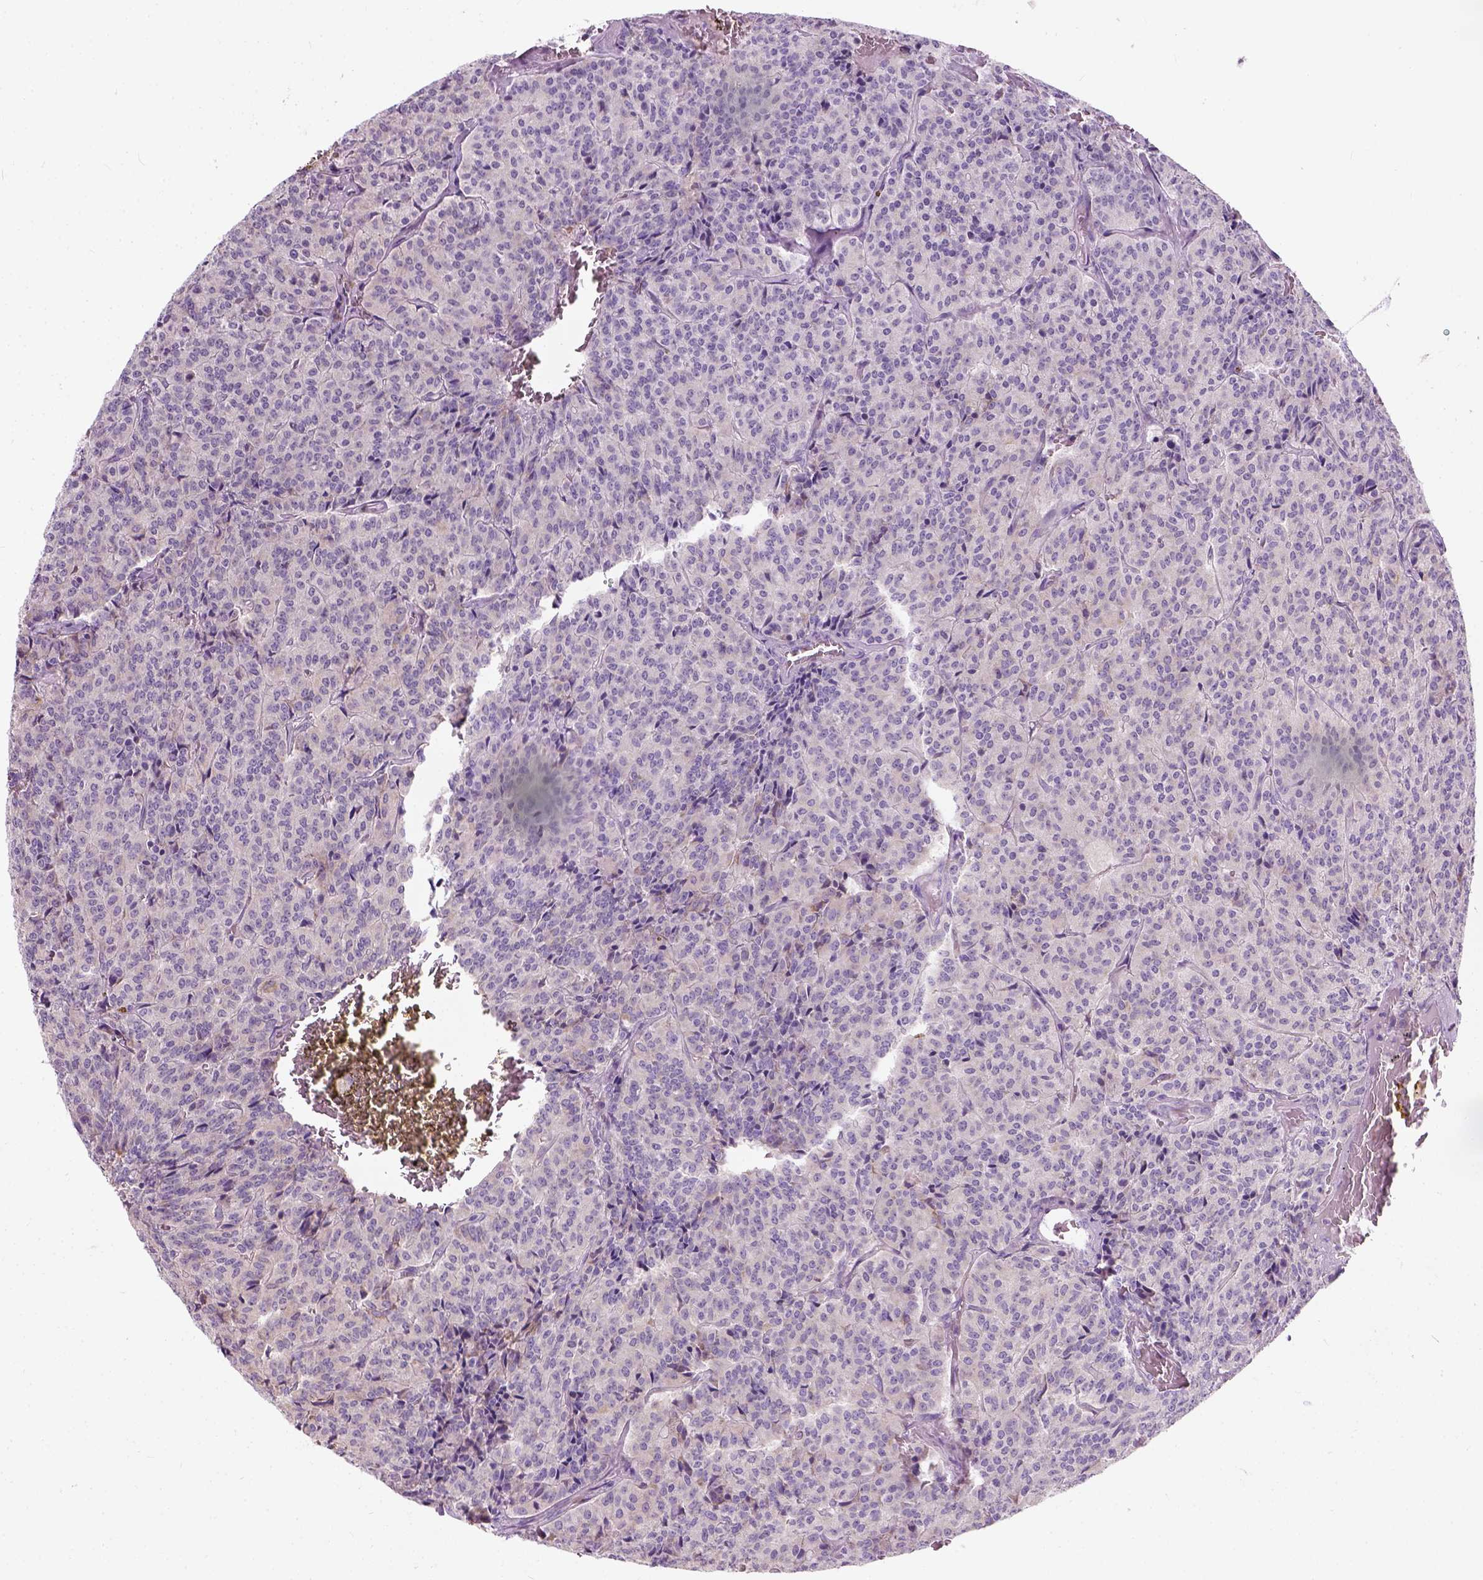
{"staining": {"intensity": "negative", "quantity": "none", "location": "none"}, "tissue": "carcinoid", "cell_type": "Tumor cells", "image_type": "cancer", "snomed": [{"axis": "morphology", "description": "Carcinoid, malignant, NOS"}, {"axis": "topography", "description": "Lung"}], "caption": "An IHC image of carcinoid is shown. There is no staining in tumor cells of carcinoid. Brightfield microscopy of IHC stained with DAB (brown) and hematoxylin (blue), captured at high magnification.", "gene": "TRIM72", "patient": {"sex": "male", "age": 70}}